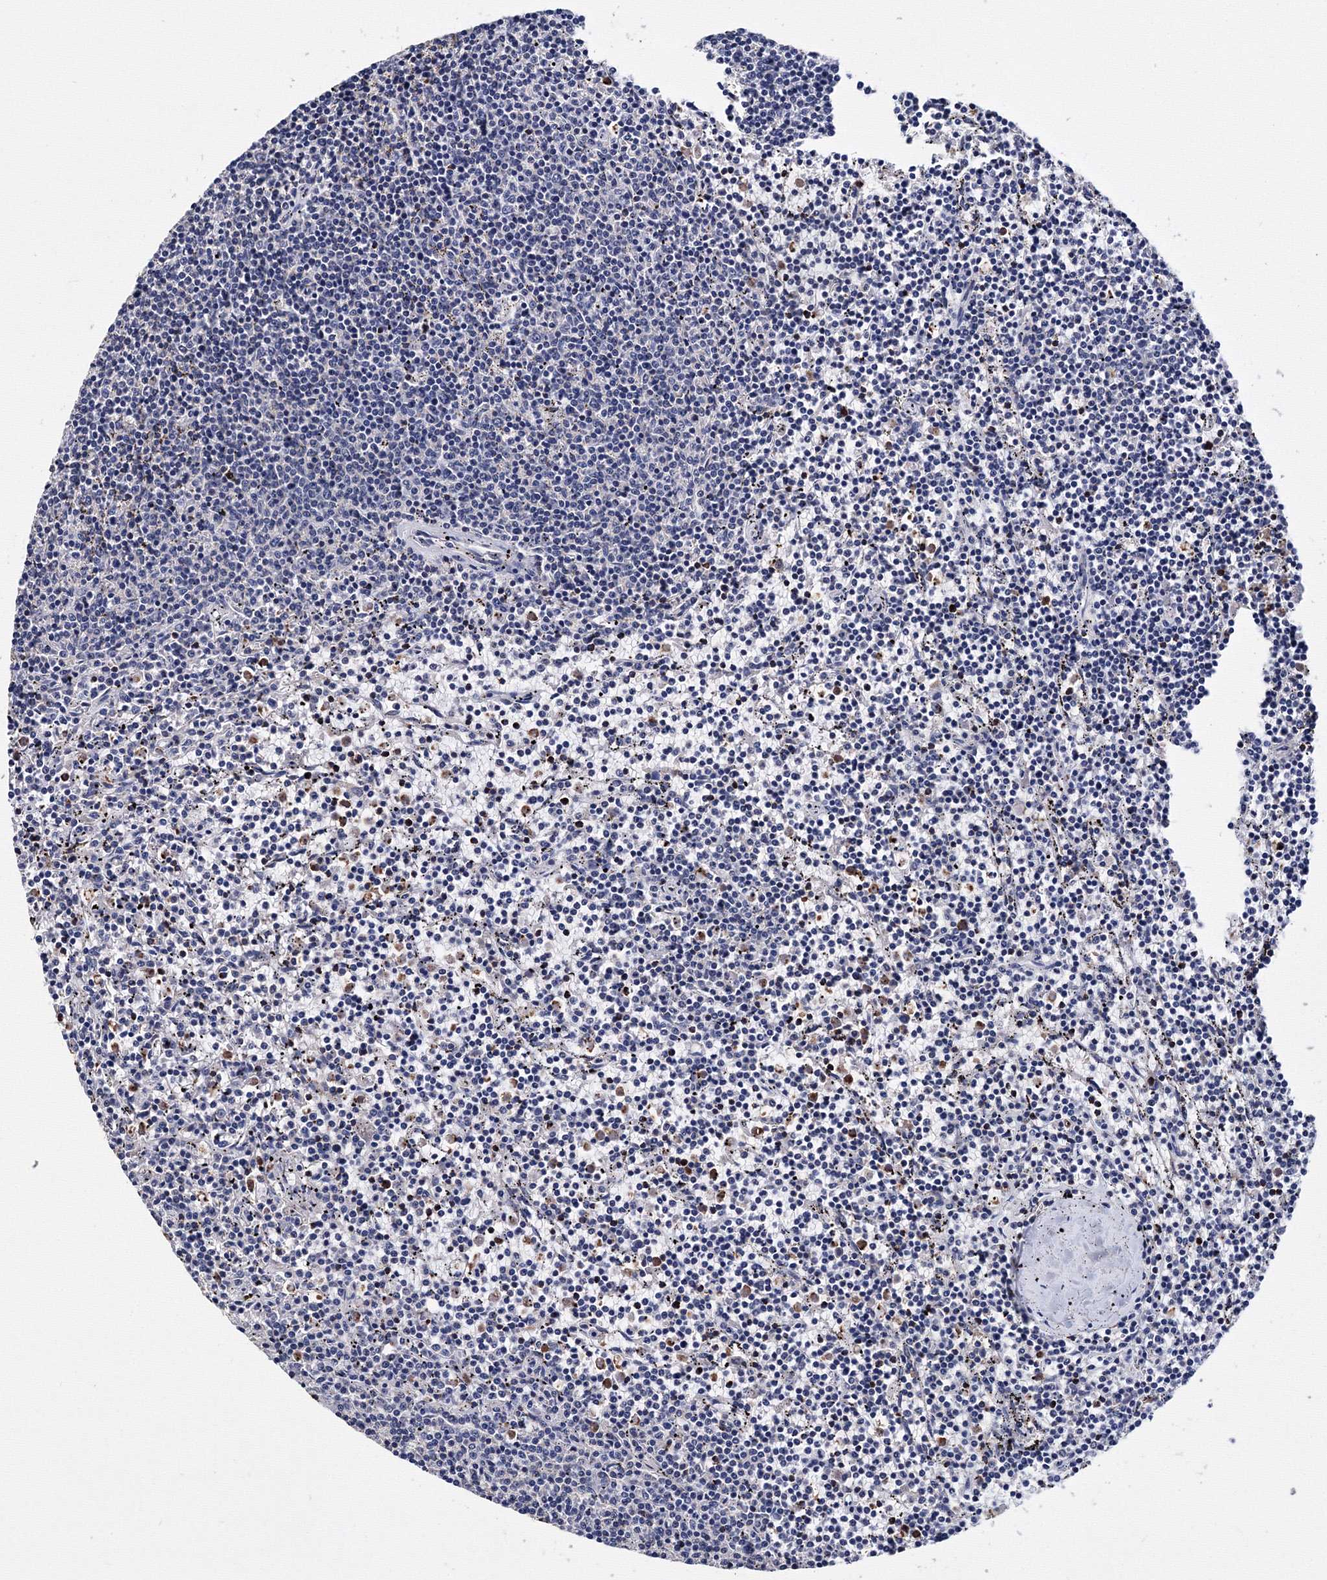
{"staining": {"intensity": "negative", "quantity": "none", "location": "none"}, "tissue": "lymphoma", "cell_type": "Tumor cells", "image_type": "cancer", "snomed": [{"axis": "morphology", "description": "Malignant lymphoma, non-Hodgkin's type, Low grade"}, {"axis": "topography", "description": "Spleen"}], "caption": "The image shows no staining of tumor cells in lymphoma.", "gene": "PHYKPL", "patient": {"sex": "female", "age": 50}}